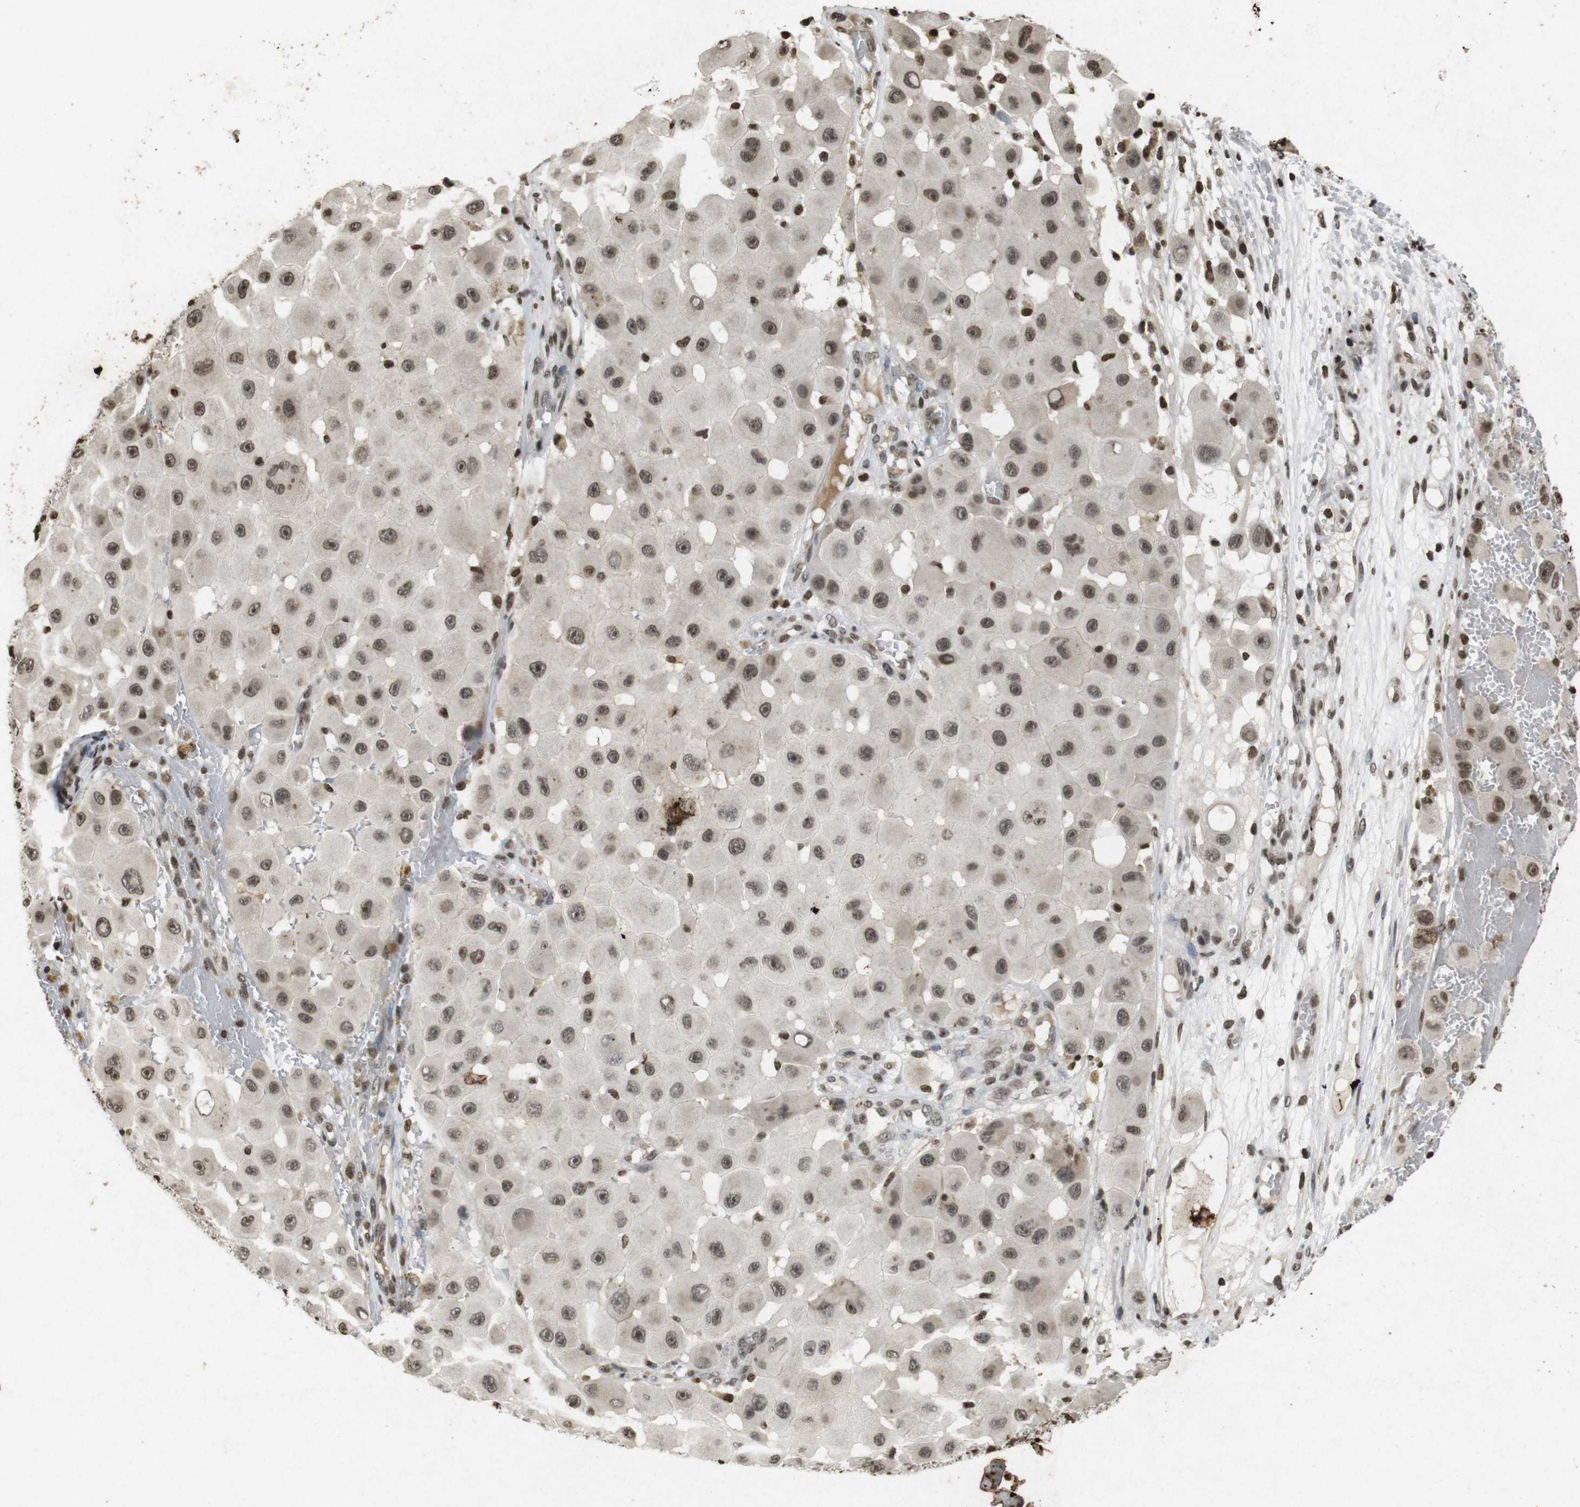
{"staining": {"intensity": "moderate", "quantity": "25%-75%", "location": "cytoplasmic/membranous,nuclear"}, "tissue": "melanoma", "cell_type": "Tumor cells", "image_type": "cancer", "snomed": [{"axis": "morphology", "description": "Malignant melanoma, NOS"}, {"axis": "topography", "description": "Skin"}], "caption": "Immunohistochemistry staining of melanoma, which exhibits medium levels of moderate cytoplasmic/membranous and nuclear staining in about 25%-75% of tumor cells indicating moderate cytoplasmic/membranous and nuclear protein positivity. The staining was performed using DAB (brown) for protein detection and nuclei were counterstained in hematoxylin (blue).", "gene": "FOXA3", "patient": {"sex": "female", "age": 81}}